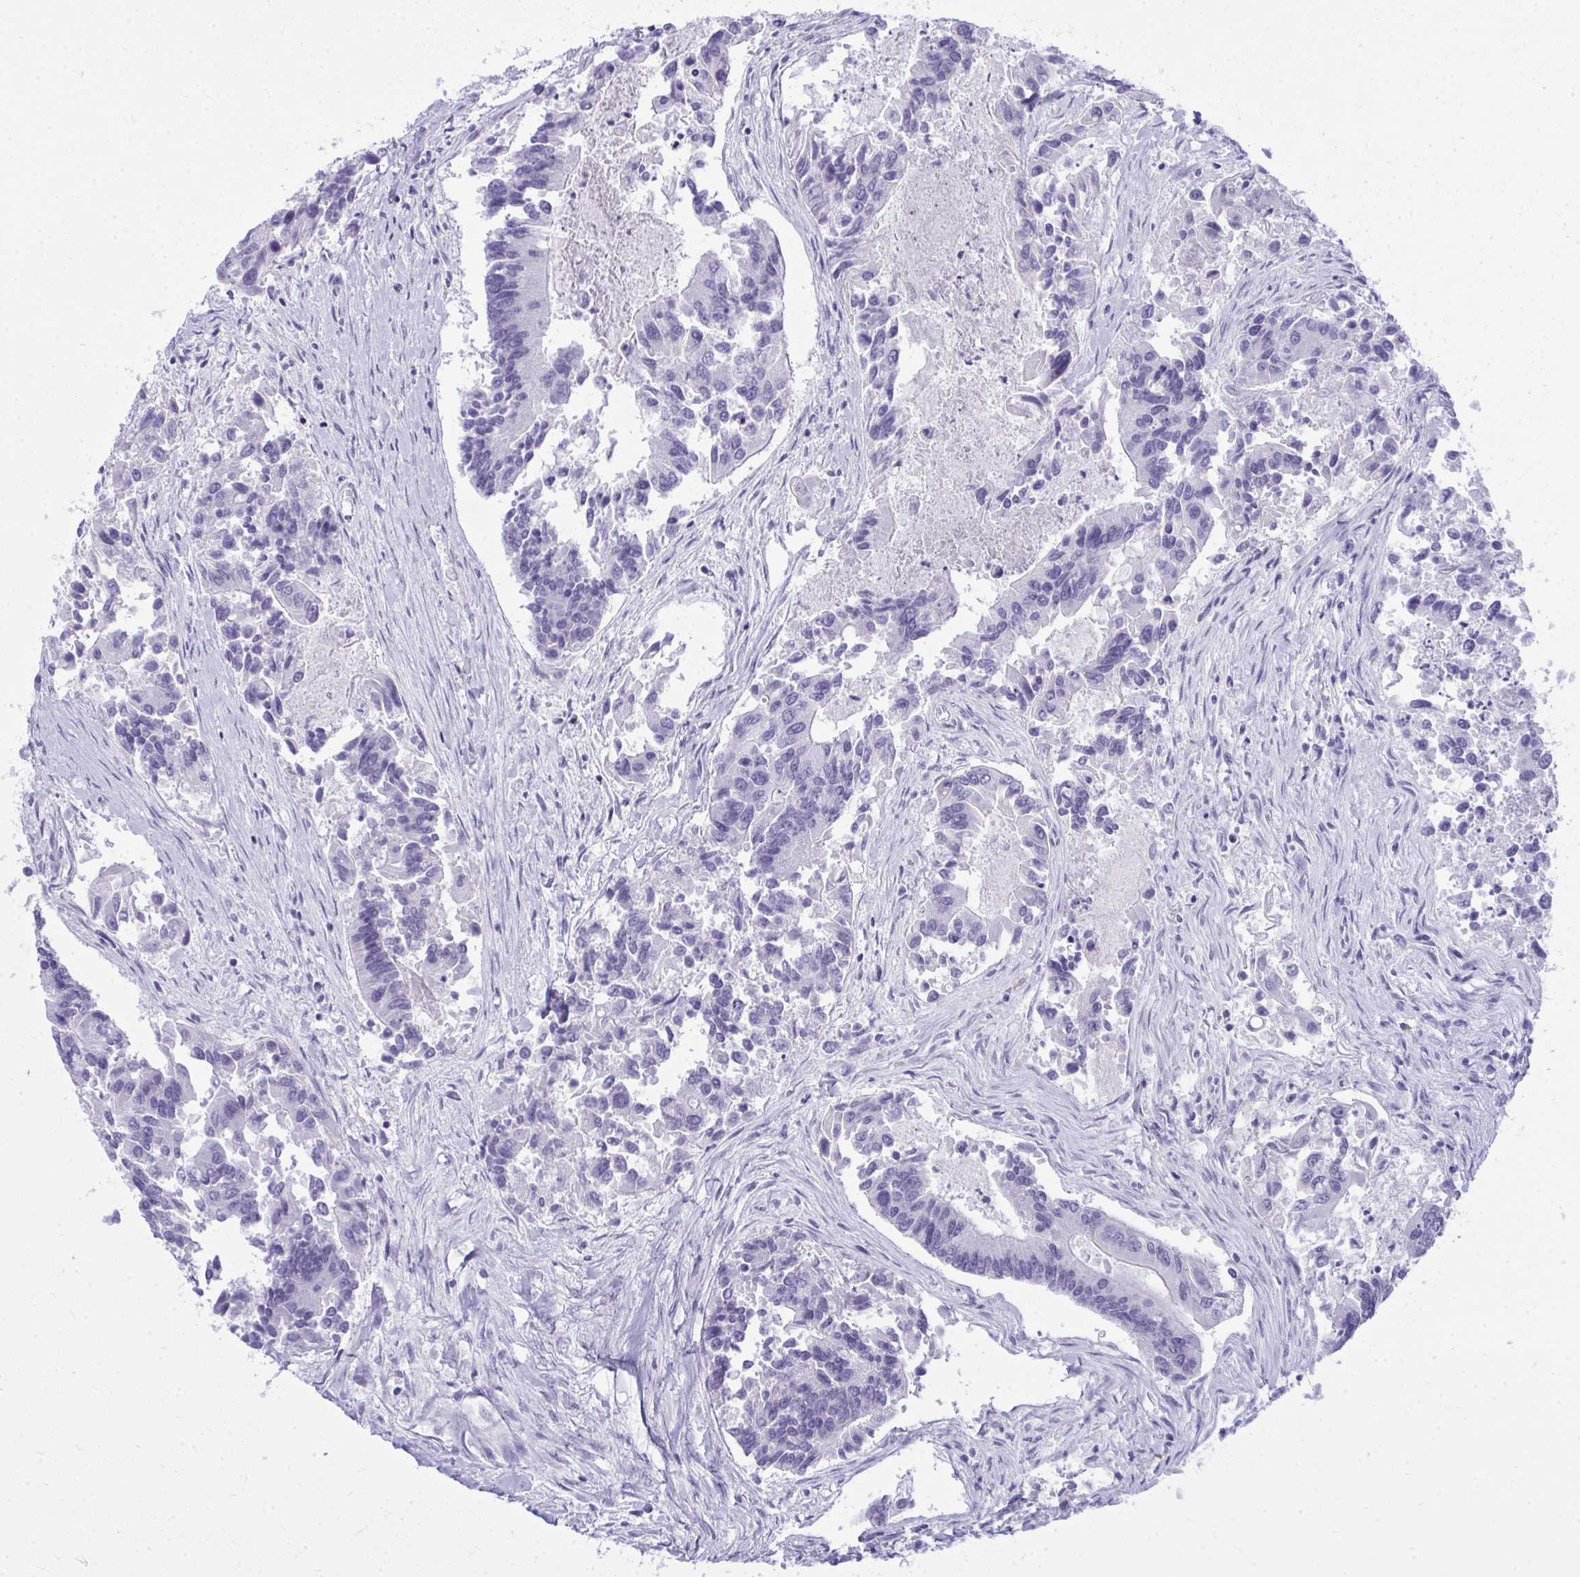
{"staining": {"intensity": "negative", "quantity": "none", "location": "none"}, "tissue": "colorectal cancer", "cell_type": "Tumor cells", "image_type": "cancer", "snomed": [{"axis": "morphology", "description": "Adenocarcinoma, NOS"}, {"axis": "topography", "description": "Colon"}], "caption": "The image shows no staining of tumor cells in adenocarcinoma (colorectal).", "gene": "QDPR", "patient": {"sex": "female", "age": 67}}